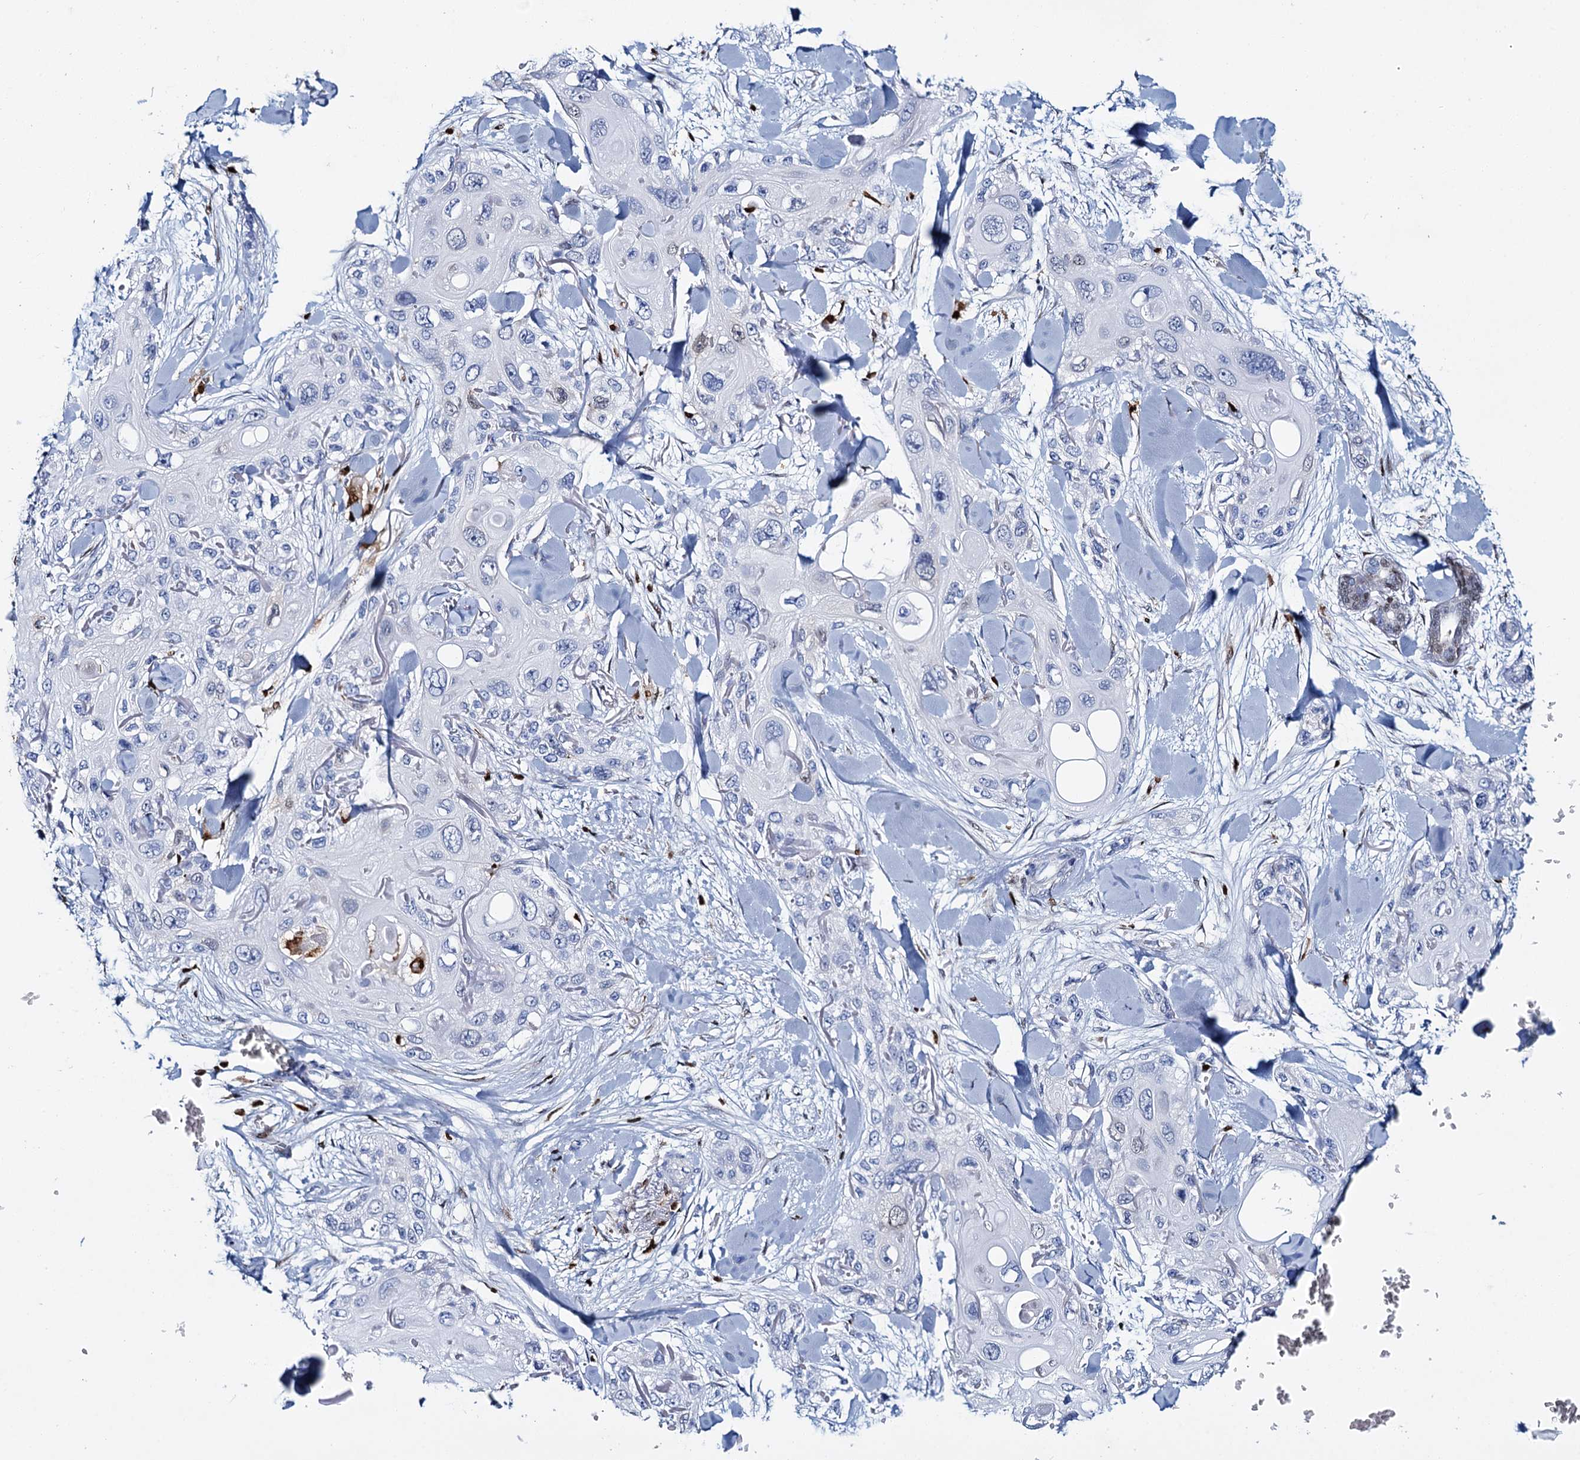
{"staining": {"intensity": "negative", "quantity": "none", "location": "none"}, "tissue": "skin cancer", "cell_type": "Tumor cells", "image_type": "cancer", "snomed": [{"axis": "morphology", "description": "Normal tissue, NOS"}, {"axis": "morphology", "description": "Squamous cell carcinoma, NOS"}, {"axis": "topography", "description": "Skin"}], "caption": "Skin cancer was stained to show a protein in brown. There is no significant positivity in tumor cells.", "gene": "CELF2", "patient": {"sex": "male", "age": 72}}